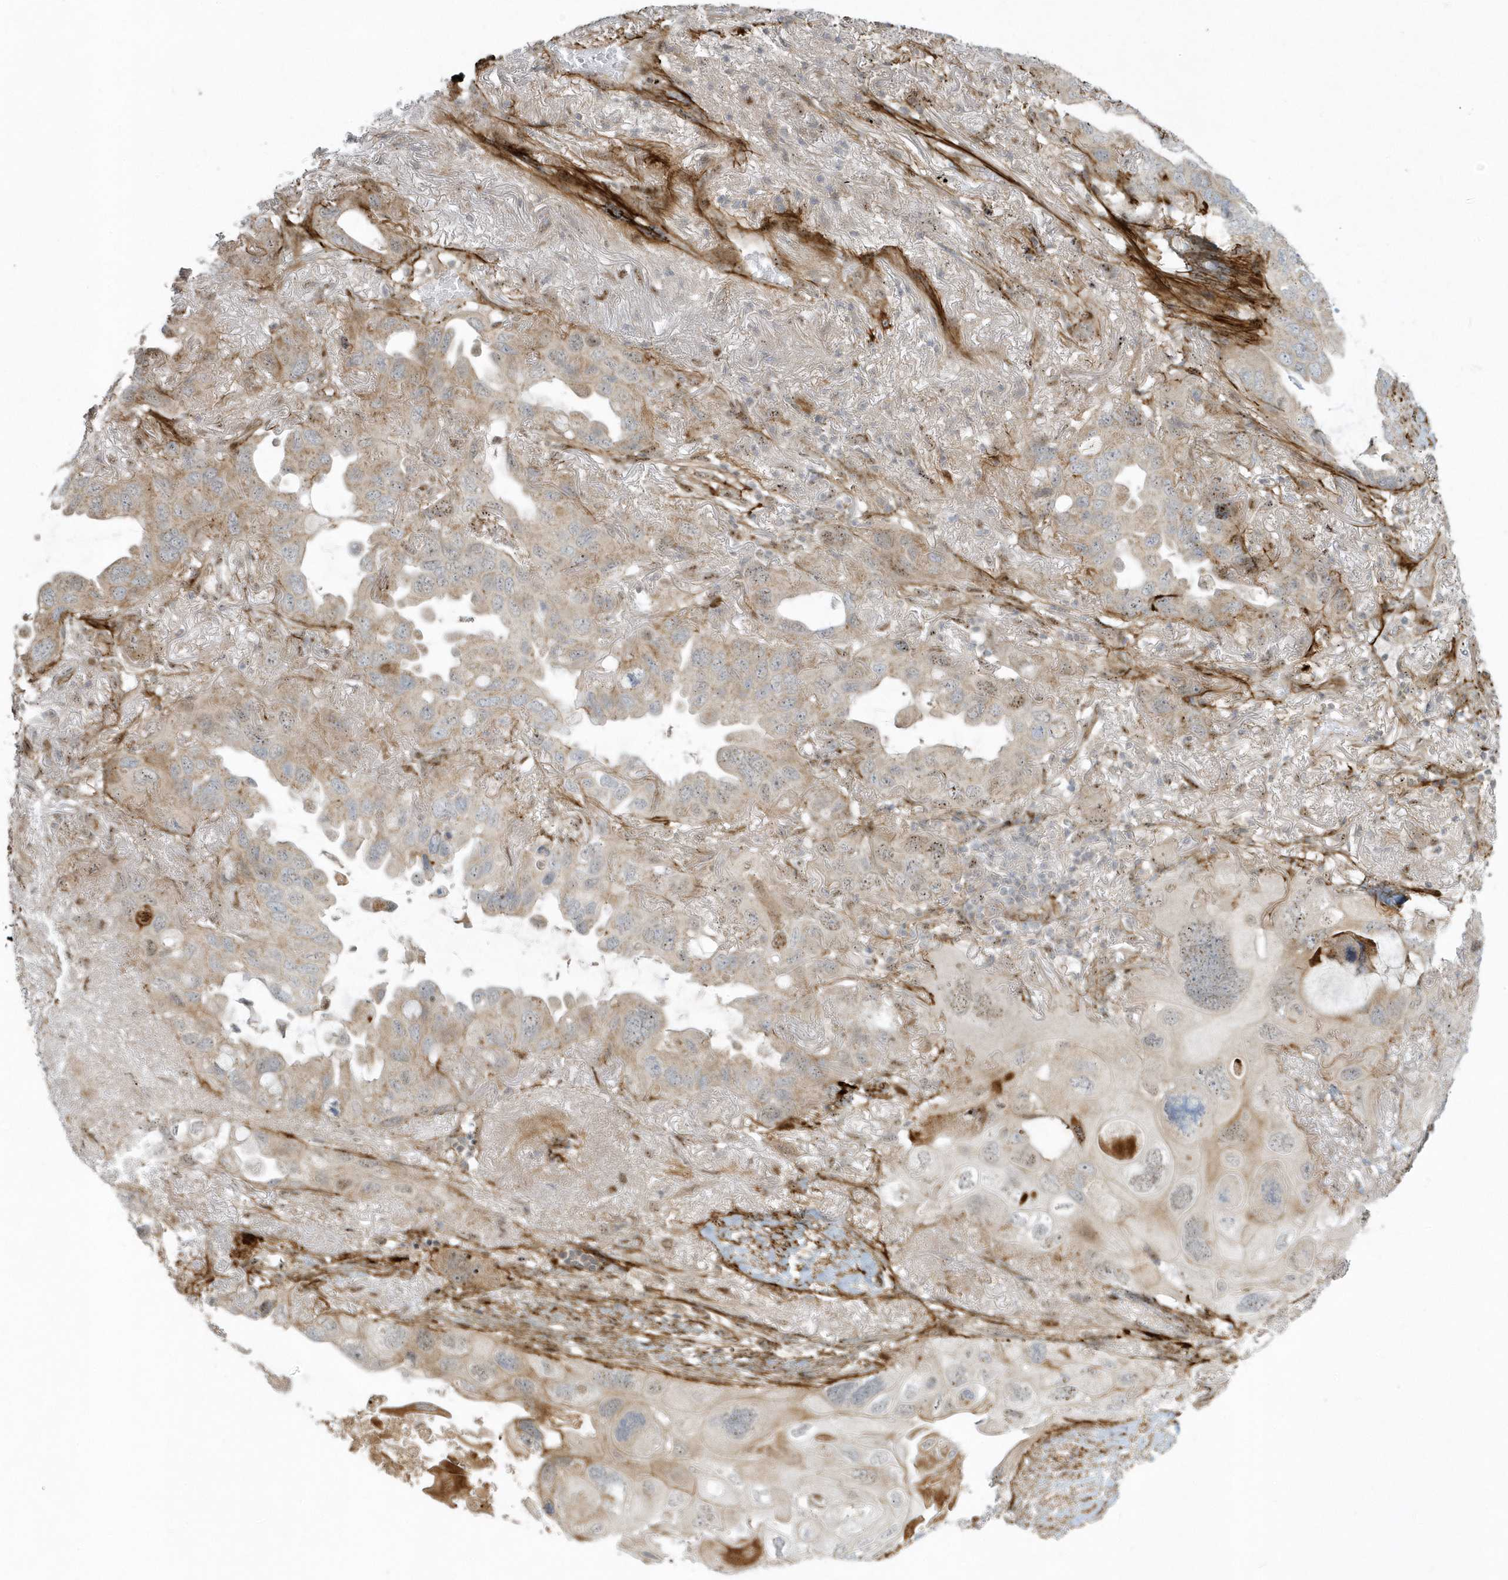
{"staining": {"intensity": "weak", "quantity": "25%-75%", "location": "cytoplasmic/membranous,nuclear"}, "tissue": "lung cancer", "cell_type": "Tumor cells", "image_type": "cancer", "snomed": [{"axis": "morphology", "description": "Squamous cell carcinoma, NOS"}, {"axis": "topography", "description": "Lung"}], "caption": "This micrograph demonstrates immunohistochemistry staining of lung cancer, with low weak cytoplasmic/membranous and nuclear expression in approximately 25%-75% of tumor cells.", "gene": "MASP2", "patient": {"sex": "female", "age": 73}}